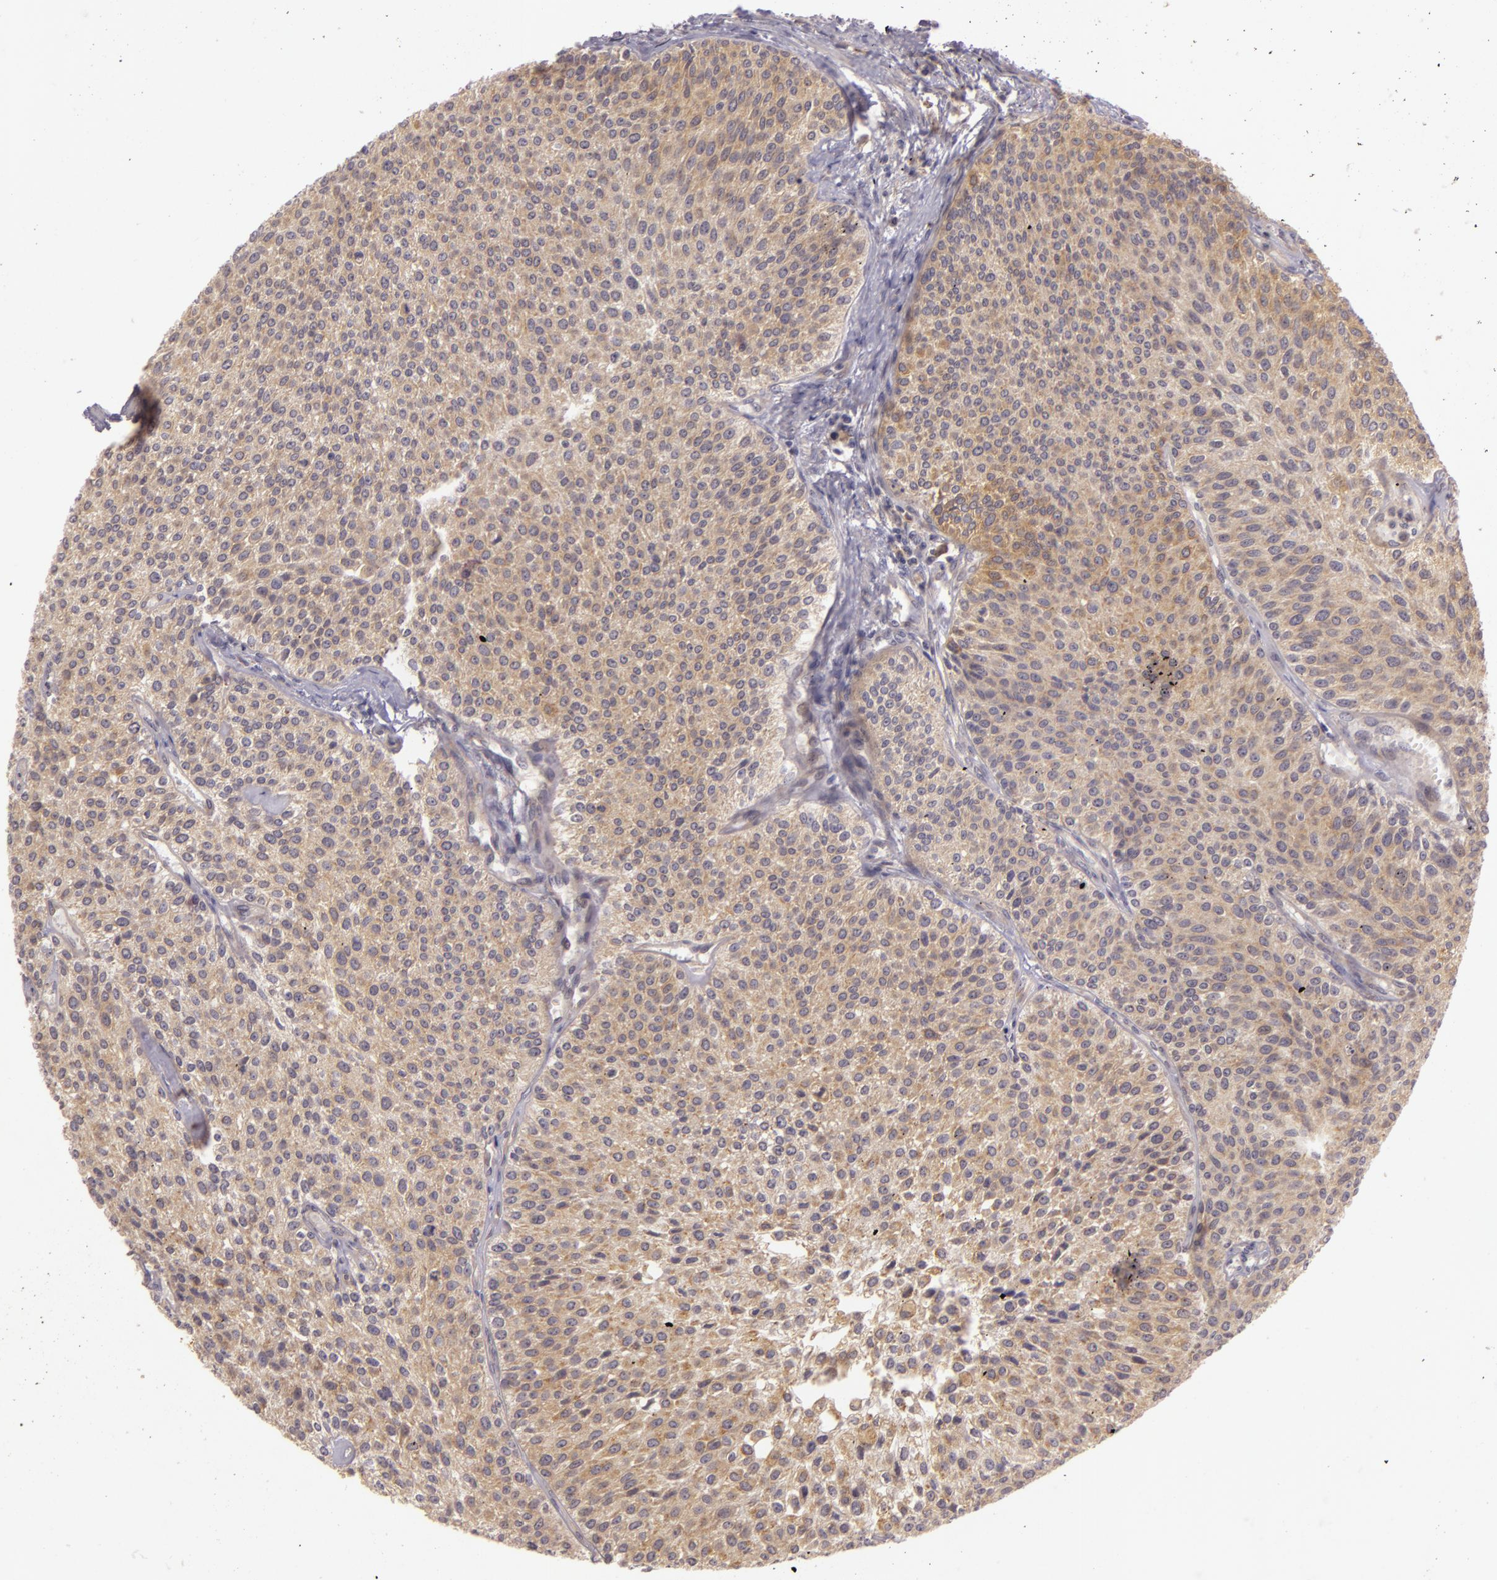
{"staining": {"intensity": "moderate", "quantity": ">75%", "location": "cytoplasmic/membranous"}, "tissue": "urothelial cancer", "cell_type": "Tumor cells", "image_type": "cancer", "snomed": [{"axis": "morphology", "description": "Urothelial carcinoma, Low grade"}, {"axis": "topography", "description": "Urinary bladder"}], "caption": "Protein analysis of low-grade urothelial carcinoma tissue reveals moderate cytoplasmic/membranous positivity in about >75% of tumor cells.", "gene": "PPP1R3F", "patient": {"sex": "female", "age": 73}}